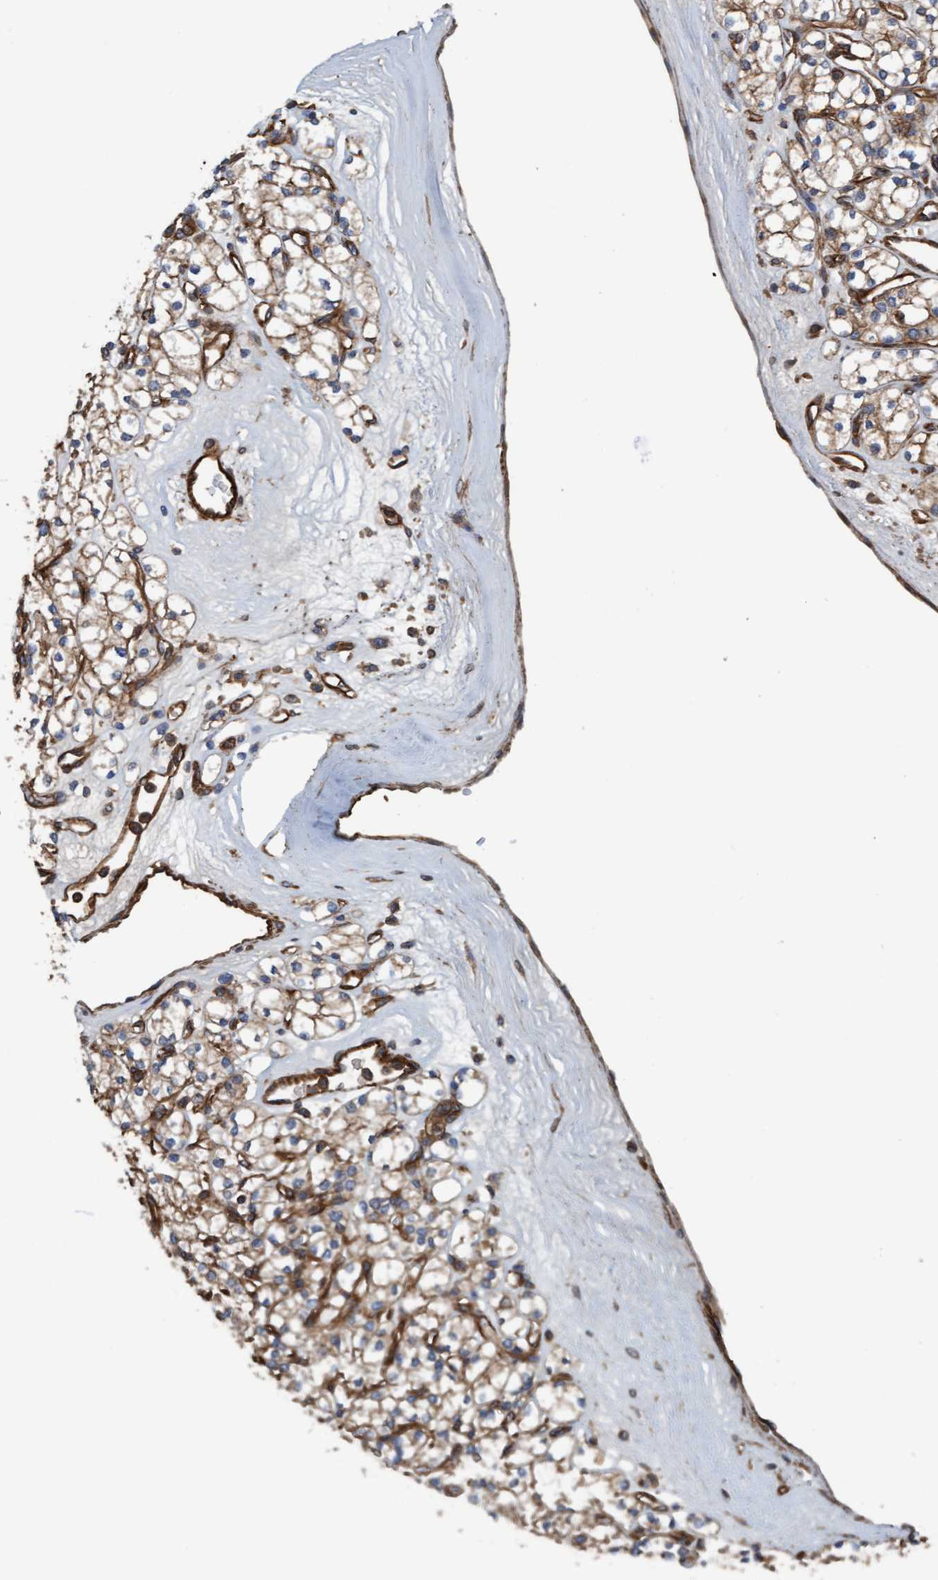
{"staining": {"intensity": "moderate", "quantity": ">75%", "location": "cytoplasmic/membranous"}, "tissue": "renal cancer", "cell_type": "Tumor cells", "image_type": "cancer", "snomed": [{"axis": "morphology", "description": "Adenocarcinoma, NOS"}, {"axis": "topography", "description": "Kidney"}], "caption": "Immunohistochemistry (DAB (3,3'-diaminobenzidine)) staining of renal adenocarcinoma shows moderate cytoplasmic/membranous protein staining in about >75% of tumor cells.", "gene": "STXBP4", "patient": {"sex": "male", "age": 77}}